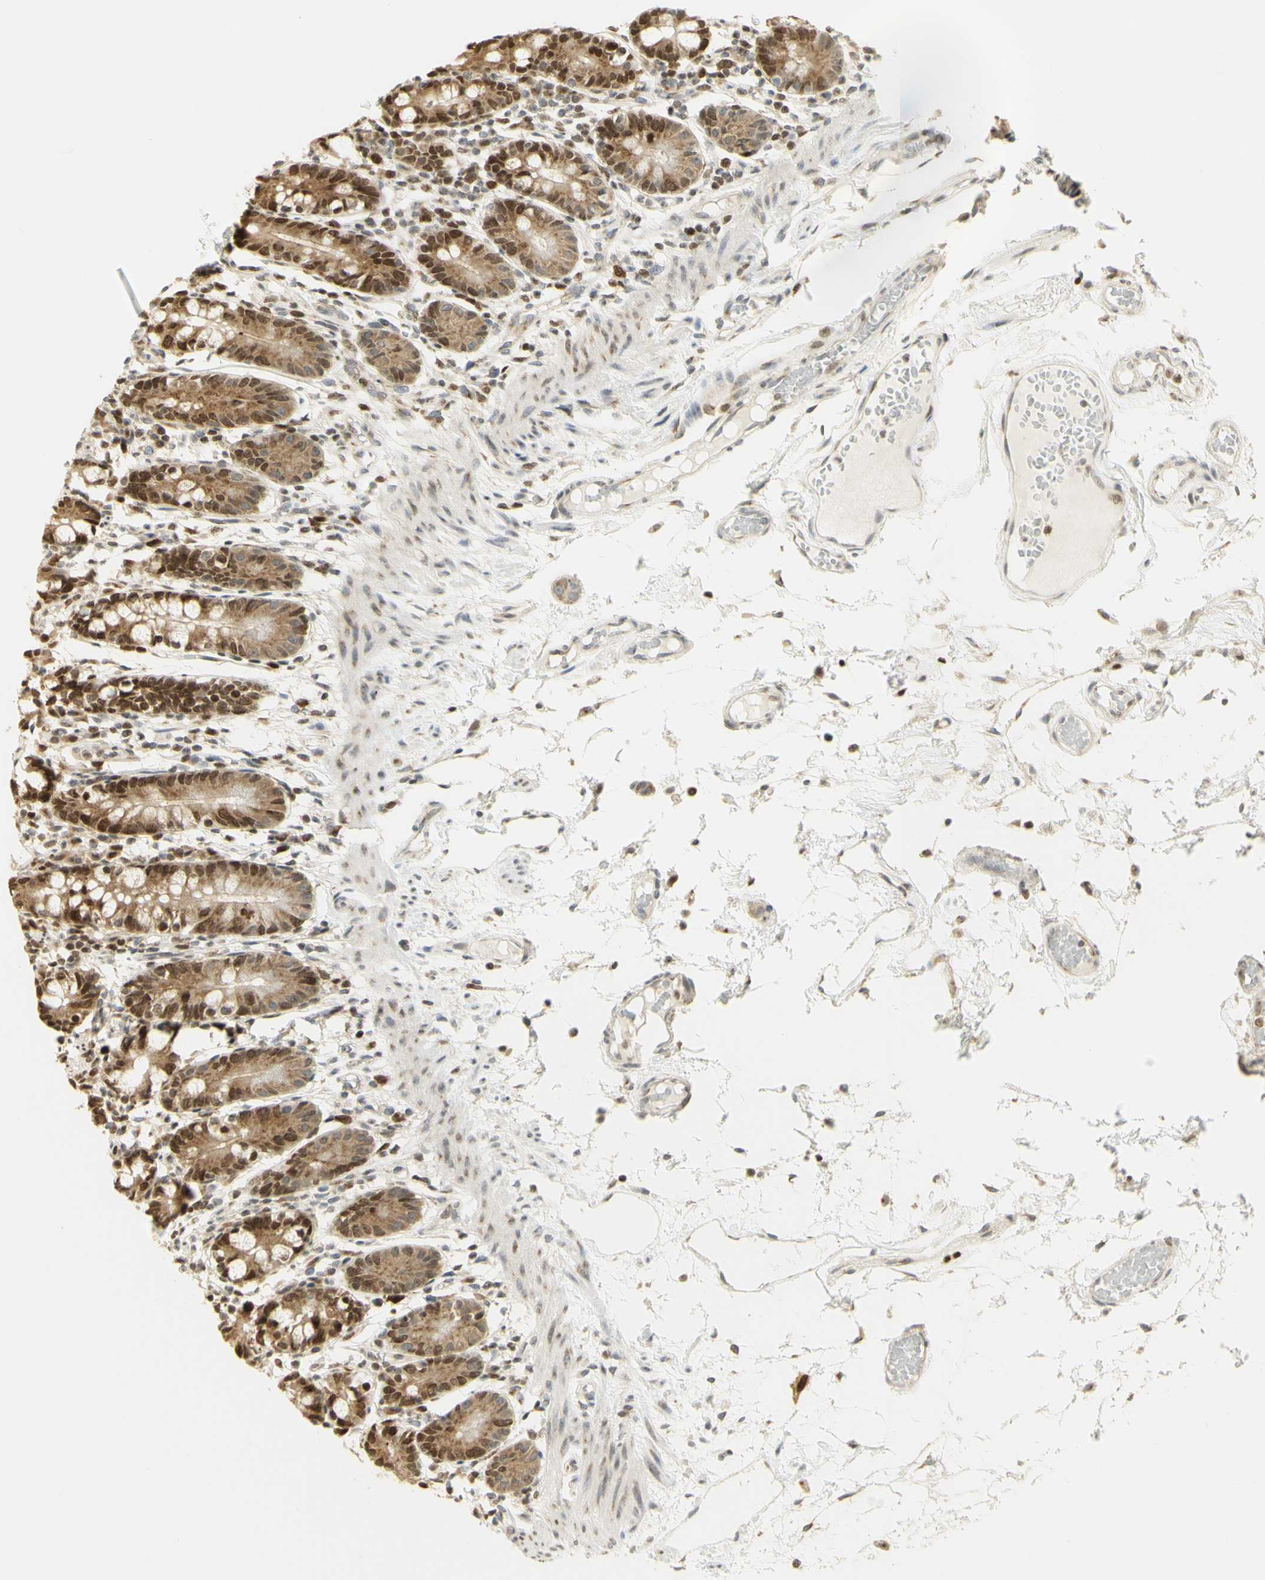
{"staining": {"intensity": "strong", "quantity": "25%-75%", "location": "cytoplasmic/membranous,nuclear"}, "tissue": "small intestine", "cell_type": "Glandular cells", "image_type": "normal", "snomed": [{"axis": "morphology", "description": "Normal tissue, NOS"}, {"axis": "morphology", "description": "Cystadenocarcinoma, serous, Metastatic site"}, {"axis": "topography", "description": "Small intestine"}], "caption": "This histopathology image exhibits immunohistochemistry staining of unremarkable human small intestine, with high strong cytoplasmic/membranous,nuclear staining in about 25%-75% of glandular cells.", "gene": "KIF11", "patient": {"sex": "female", "age": 61}}